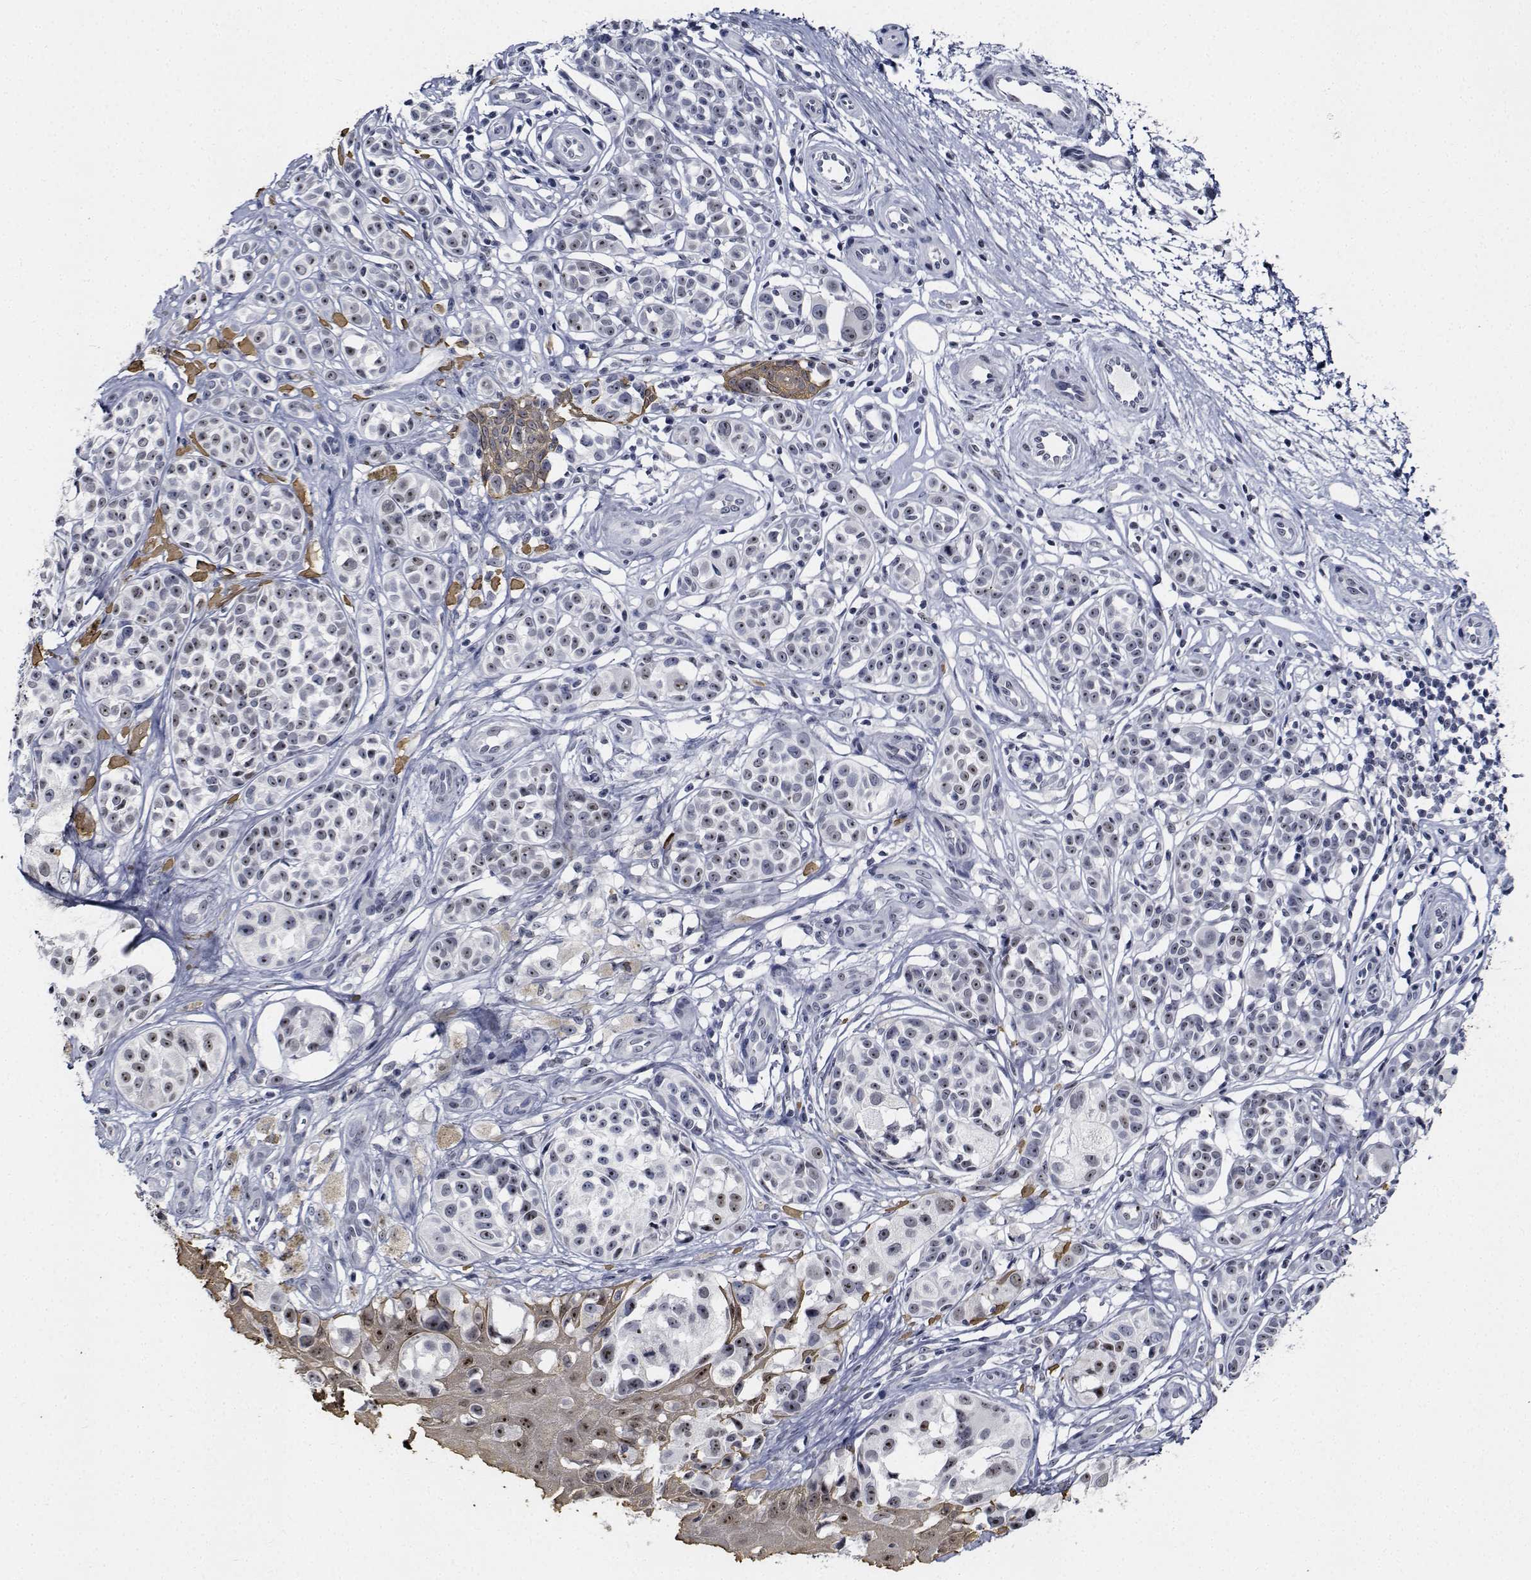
{"staining": {"intensity": "weak", "quantity": "<25%", "location": "nuclear"}, "tissue": "melanoma", "cell_type": "Tumor cells", "image_type": "cancer", "snomed": [{"axis": "morphology", "description": "Malignant melanoma, NOS"}, {"axis": "topography", "description": "Skin"}], "caption": "A high-resolution image shows IHC staining of melanoma, which exhibits no significant expression in tumor cells.", "gene": "NVL", "patient": {"sex": "female", "age": 90}}